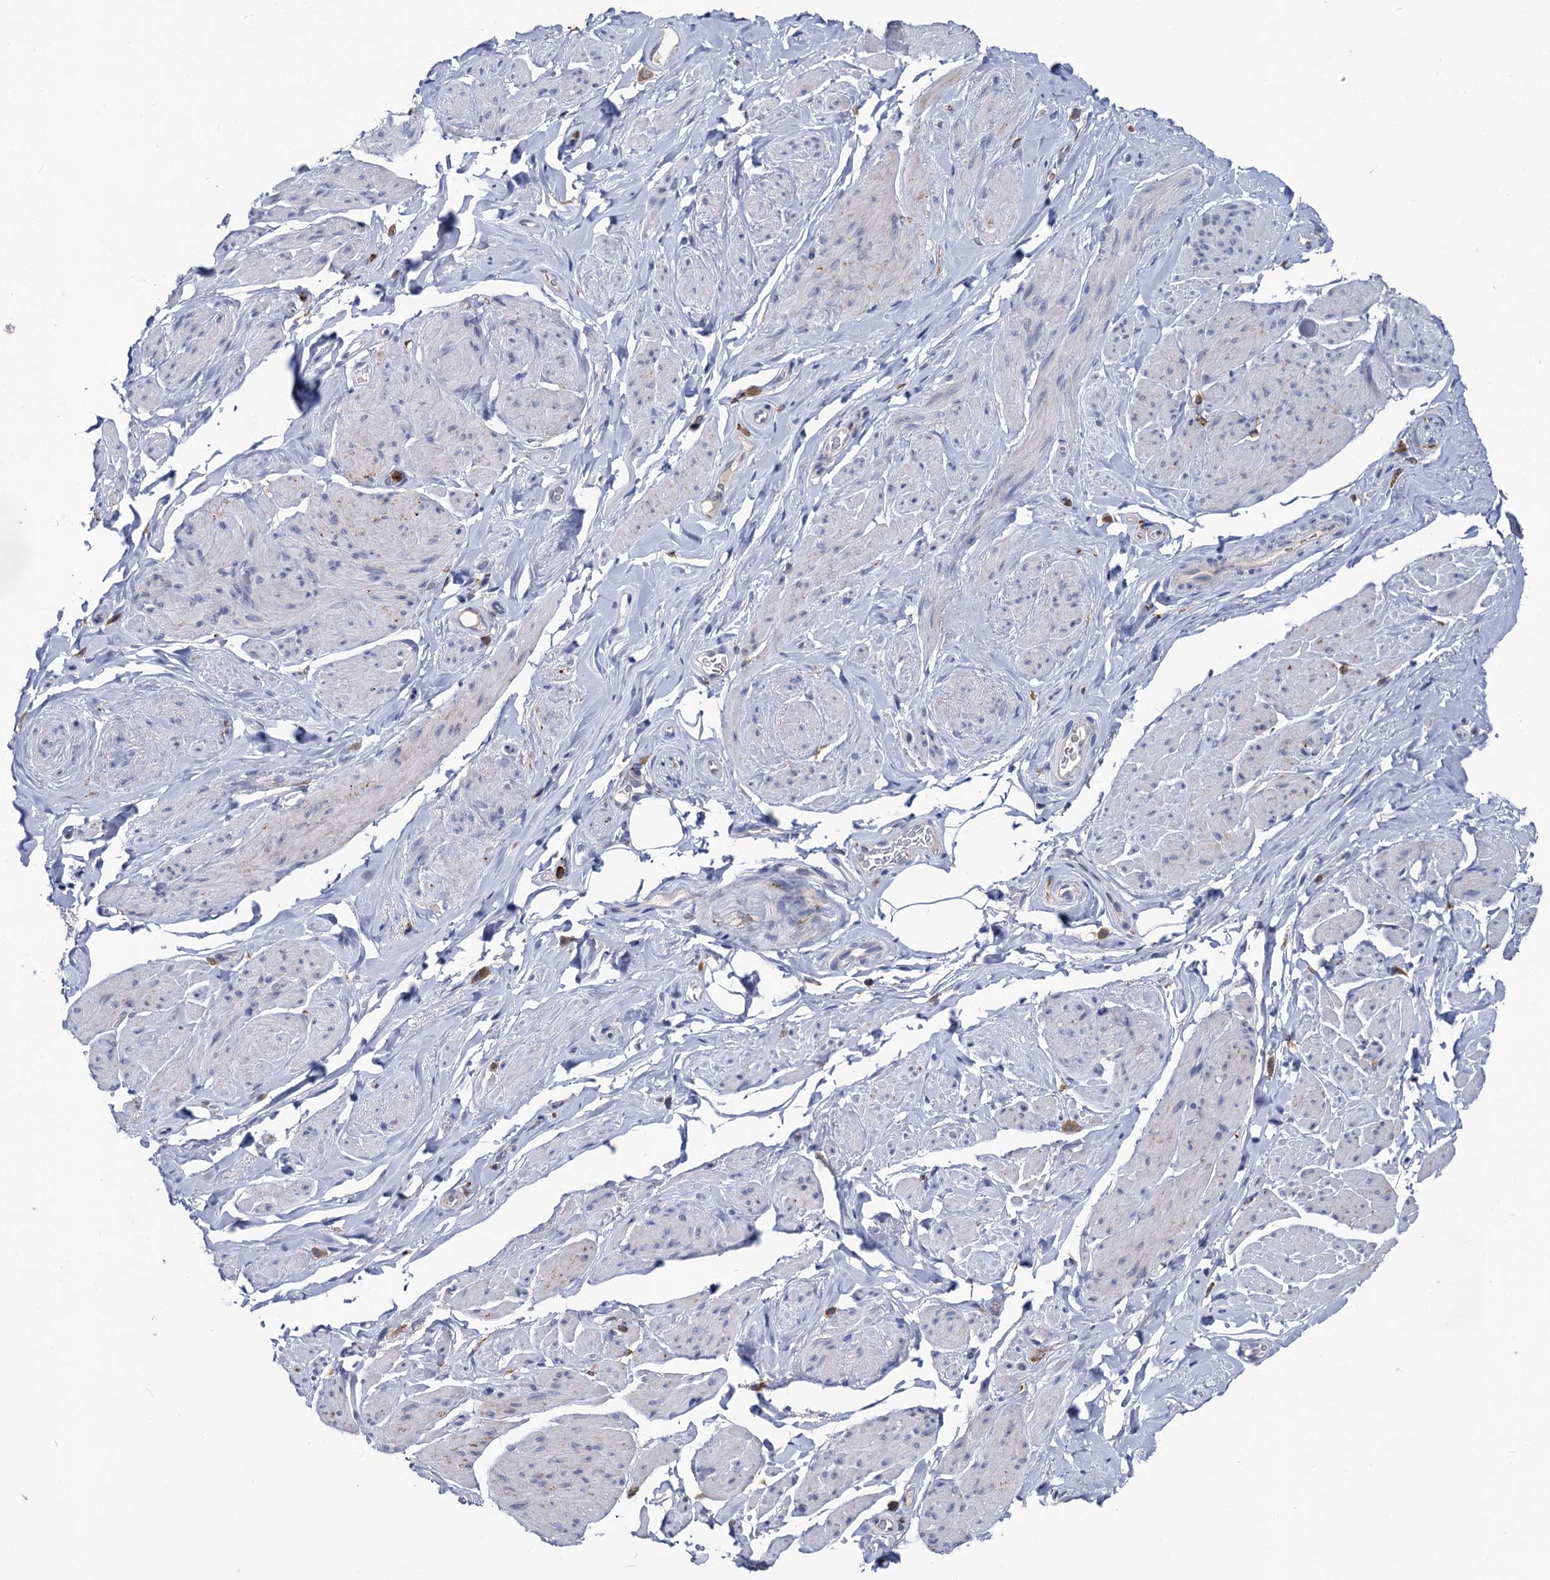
{"staining": {"intensity": "negative", "quantity": "none", "location": "none"}, "tissue": "smooth muscle", "cell_type": "Smooth muscle cells", "image_type": "normal", "snomed": [{"axis": "morphology", "description": "Normal tissue, NOS"}, {"axis": "topography", "description": "Smooth muscle"}, {"axis": "topography", "description": "Peripheral nerve tissue"}], "caption": "Immunohistochemistry (IHC) micrograph of unremarkable smooth muscle: human smooth muscle stained with DAB exhibits no significant protein staining in smooth muscle cells.", "gene": "RHOG", "patient": {"sex": "male", "age": 69}}